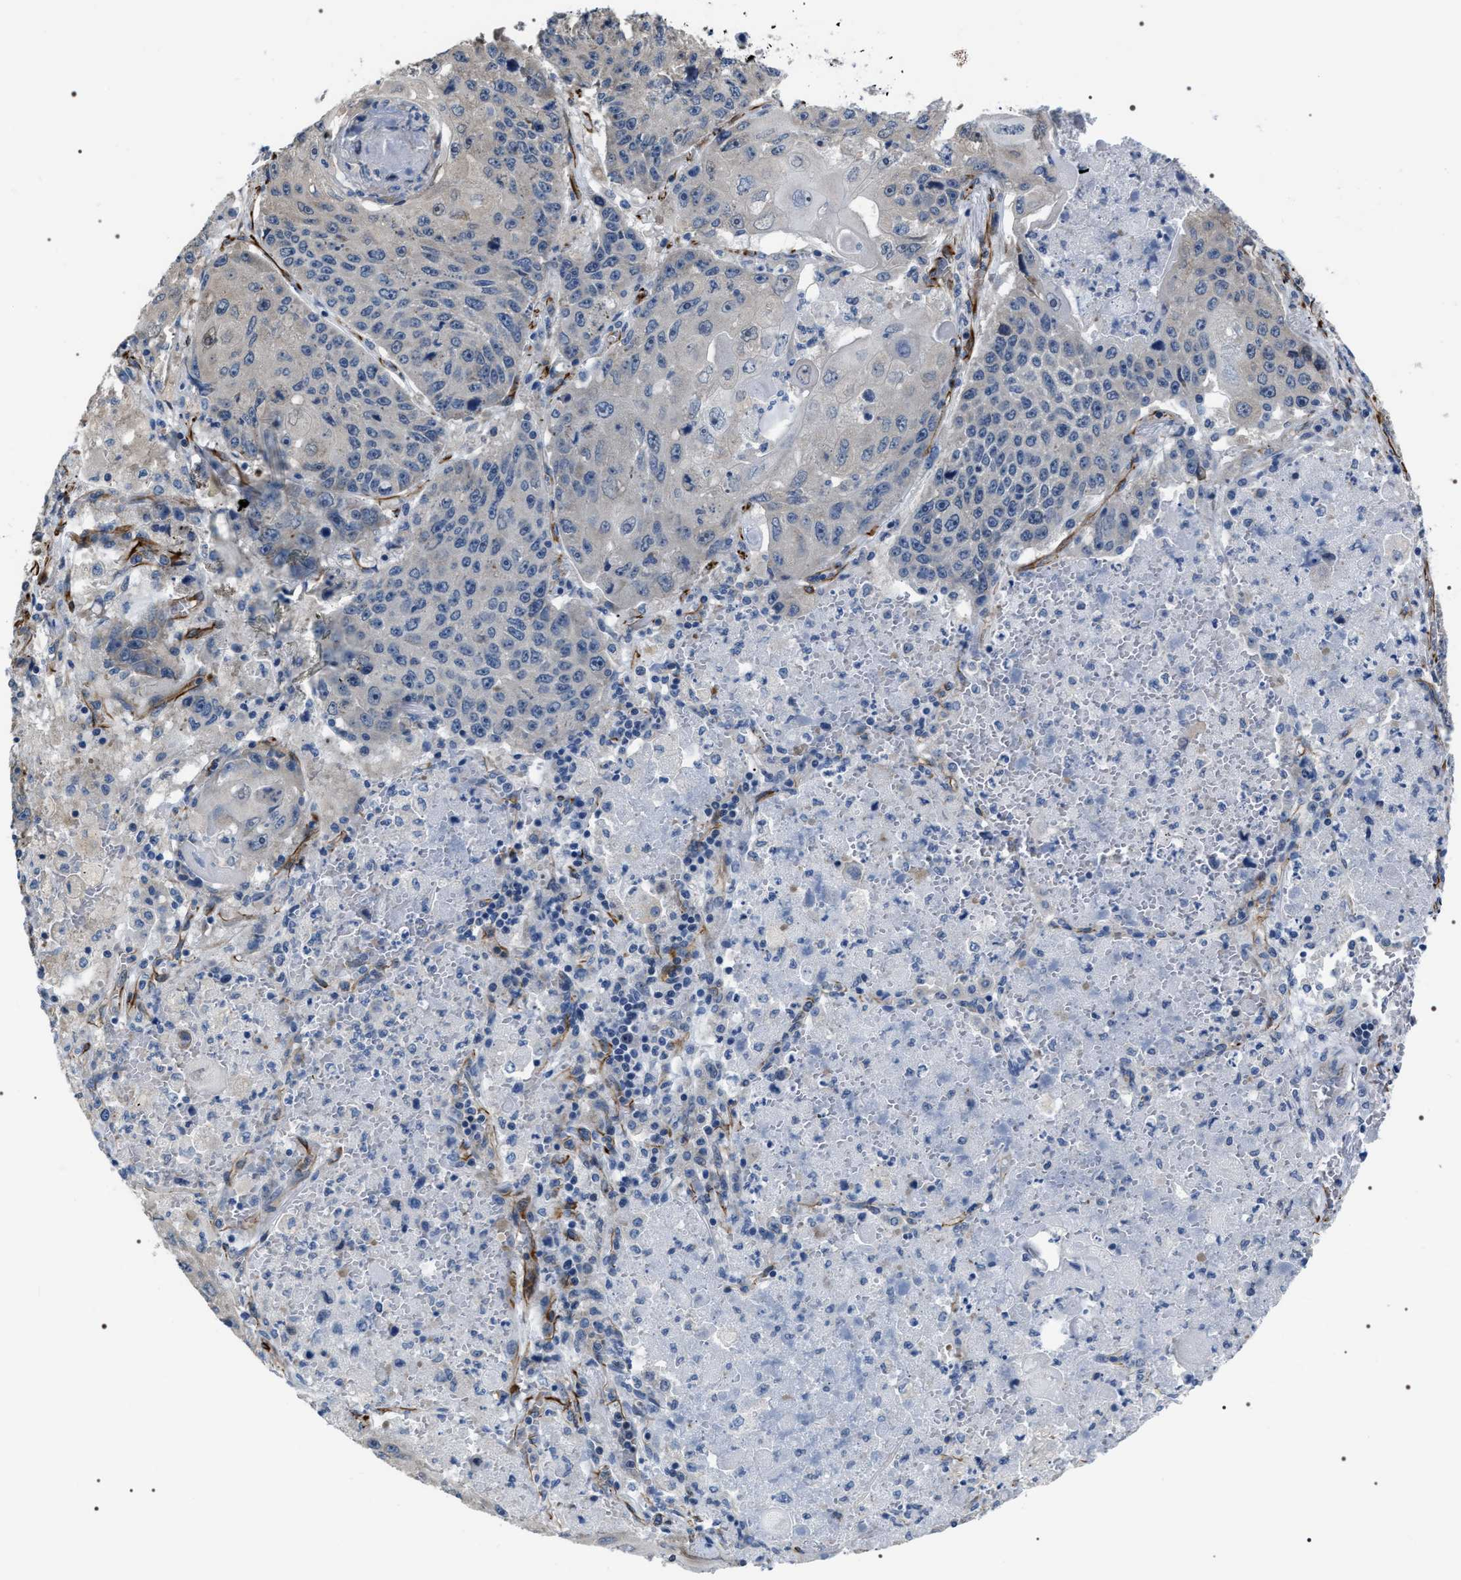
{"staining": {"intensity": "negative", "quantity": "none", "location": "none"}, "tissue": "lung cancer", "cell_type": "Tumor cells", "image_type": "cancer", "snomed": [{"axis": "morphology", "description": "Squamous cell carcinoma, NOS"}, {"axis": "topography", "description": "Lung"}], "caption": "The histopathology image demonstrates no staining of tumor cells in lung squamous cell carcinoma.", "gene": "PKD1L1", "patient": {"sex": "male", "age": 61}}